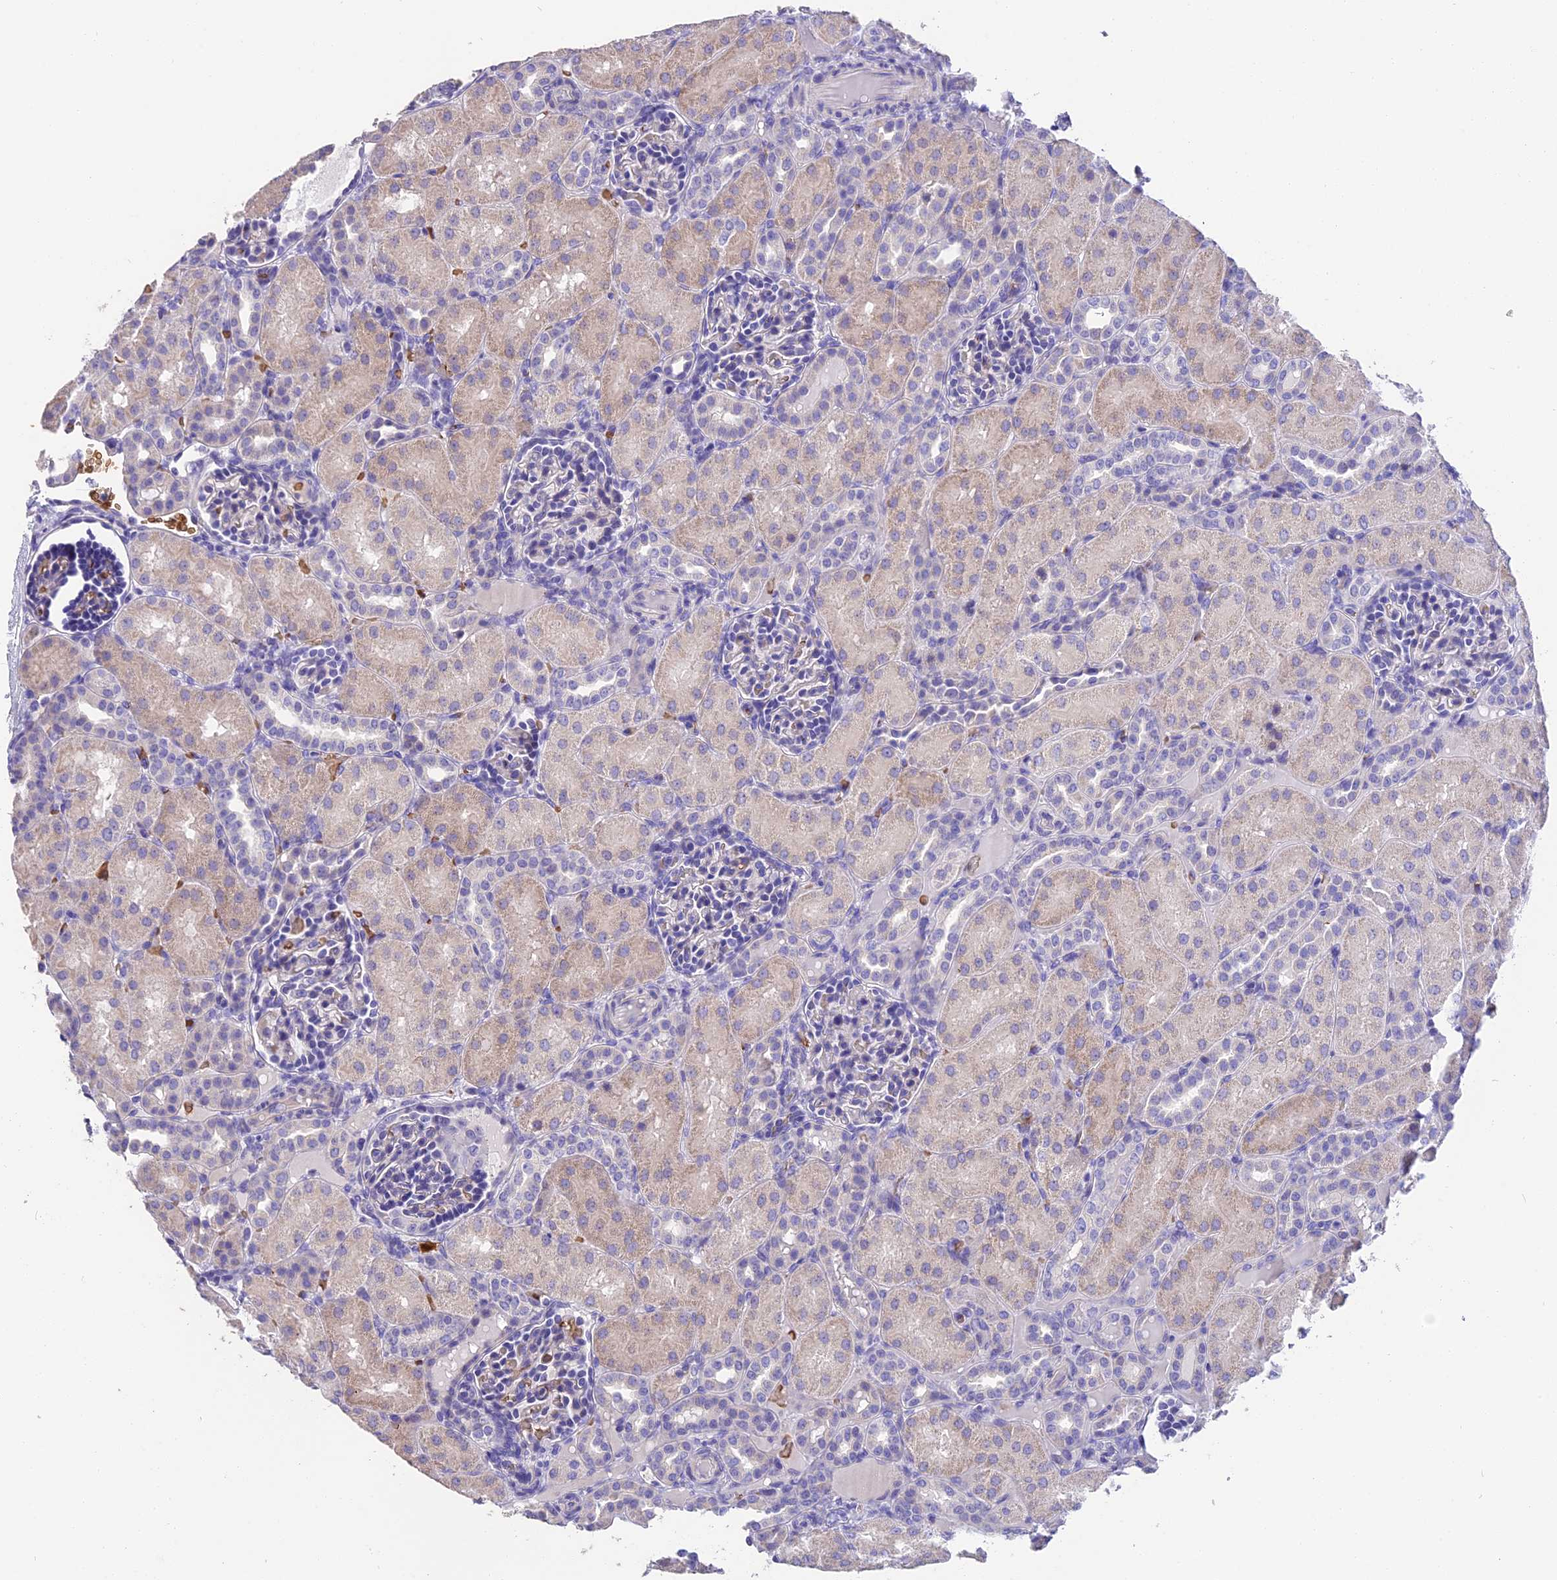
{"staining": {"intensity": "negative", "quantity": "none", "location": "none"}, "tissue": "kidney", "cell_type": "Cells in glomeruli", "image_type": "normal", "snomed": [{"axis": "morphology", "description": "Normal tissue, NOS"}, {"axis": "topography", "description": "Kidney"}], "caption": "Unremarkable kidney was stained to show a protein in brown. There is no significant positivity in cells in glomeruli. (Stains: DAB (3,3'-diaminobenzidine) immunohistochemistry (IHC) with hematoxylin counter stain, Microscopy: brightfield microscopy at high magnification).", "gene": "TNNC2", "patient": {"sex": "male", "age": 1}}